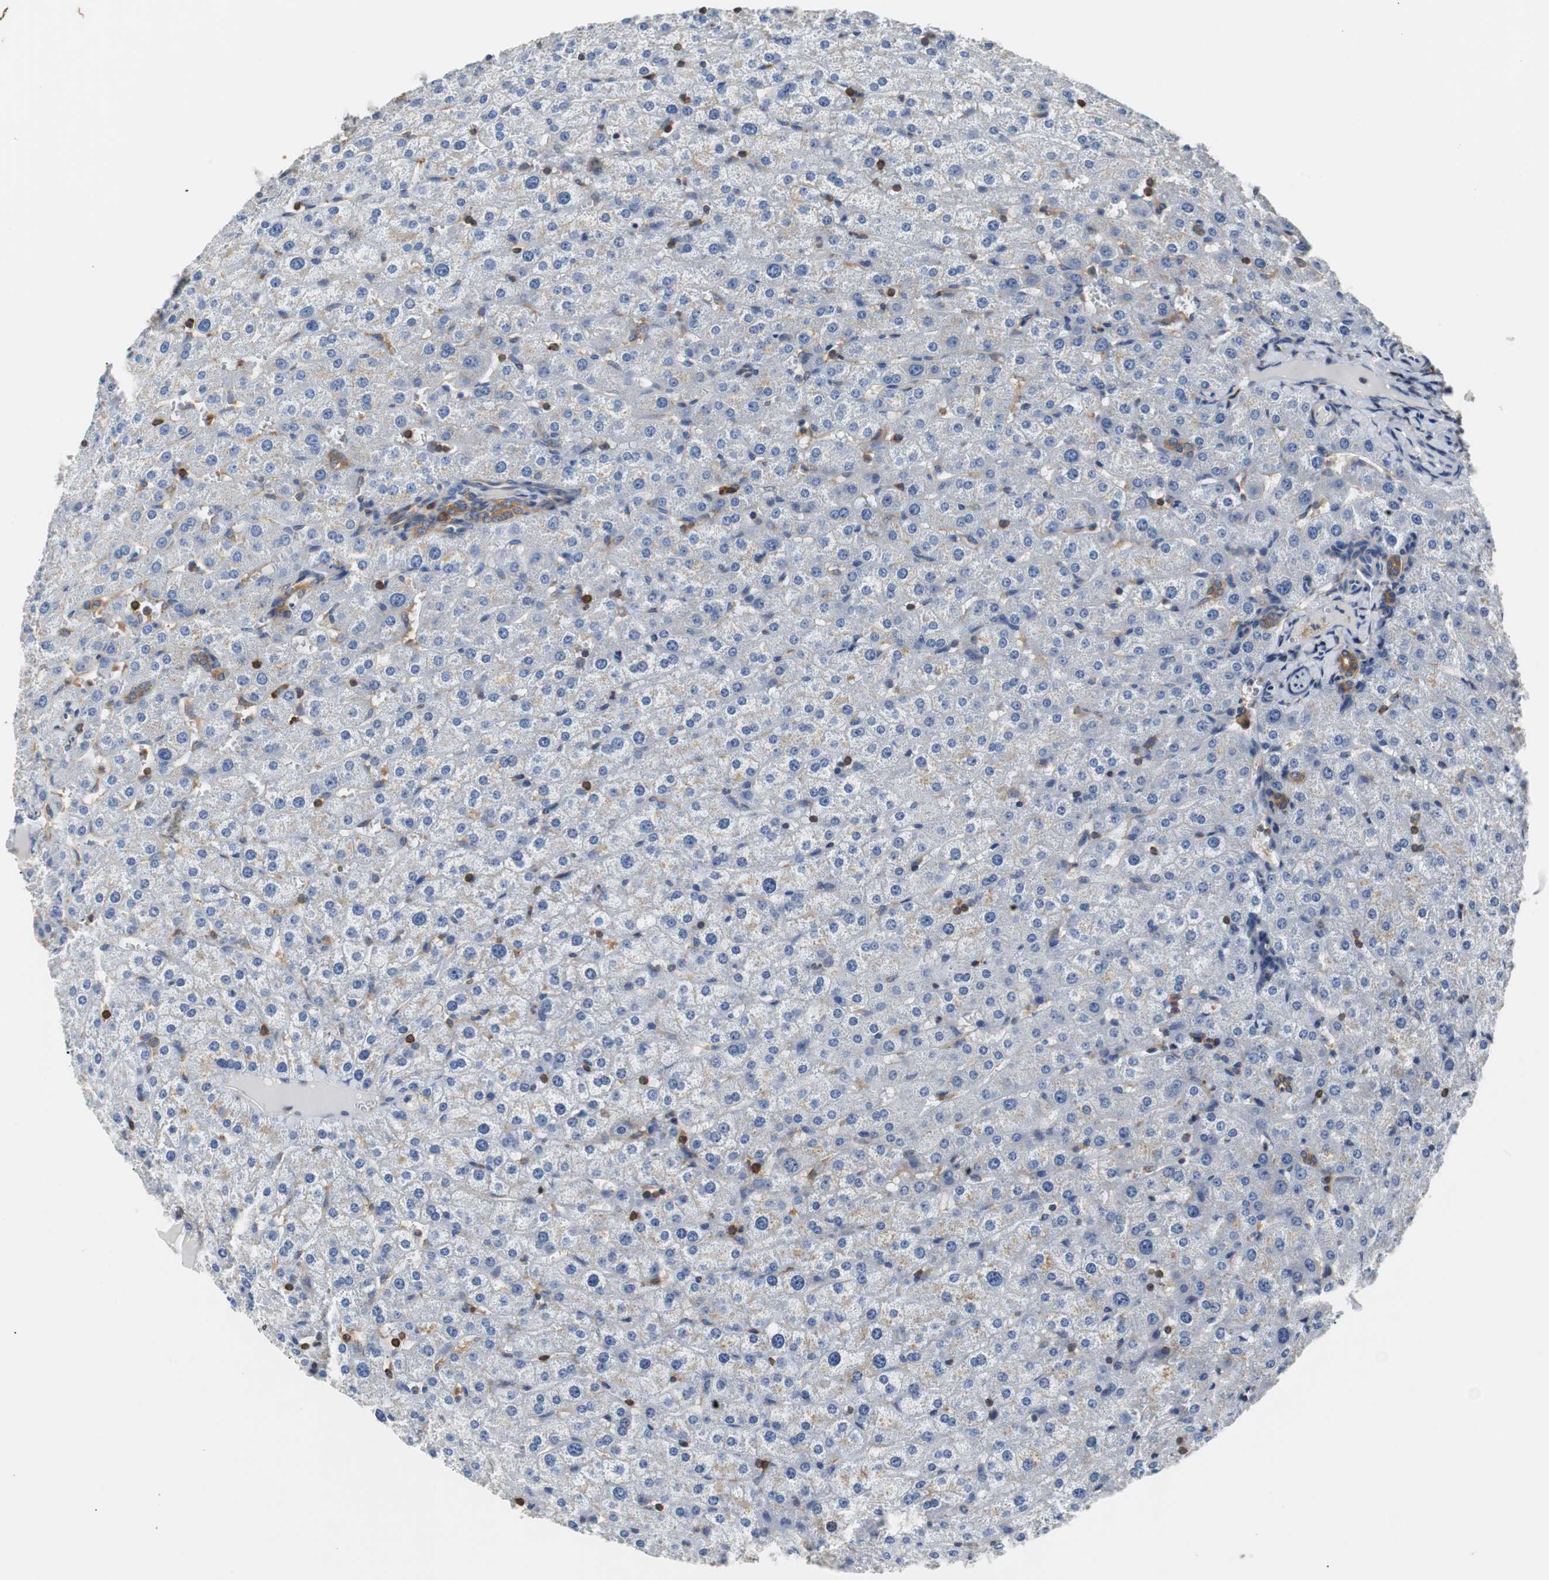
{"staining": {"intensity": "moderate", "quantity": ">75%", "location": "cytoplasmic/membranous"}, "tissue": "liver", "cell_type": "Cholangiocytes", "image_type": "normal", "snomed": [{"axis": "morphology", "description": "Normal tissue, NOS"}, {"axis": "morphology", "description": "Fibrosis, NOS"}, {"axis": "topography", "description": "Liver"}], "caption": "Immunohistochemistry (IHC) micrograph of unremarkable human liver stained for a protein (brown), which demonstrates medium levels of moderate cytoplasmic/membranous positivity in about >75% of cholangiocytes.", "gene": "TSC22D4", "patient": {"sex": "female", "age": 29}}